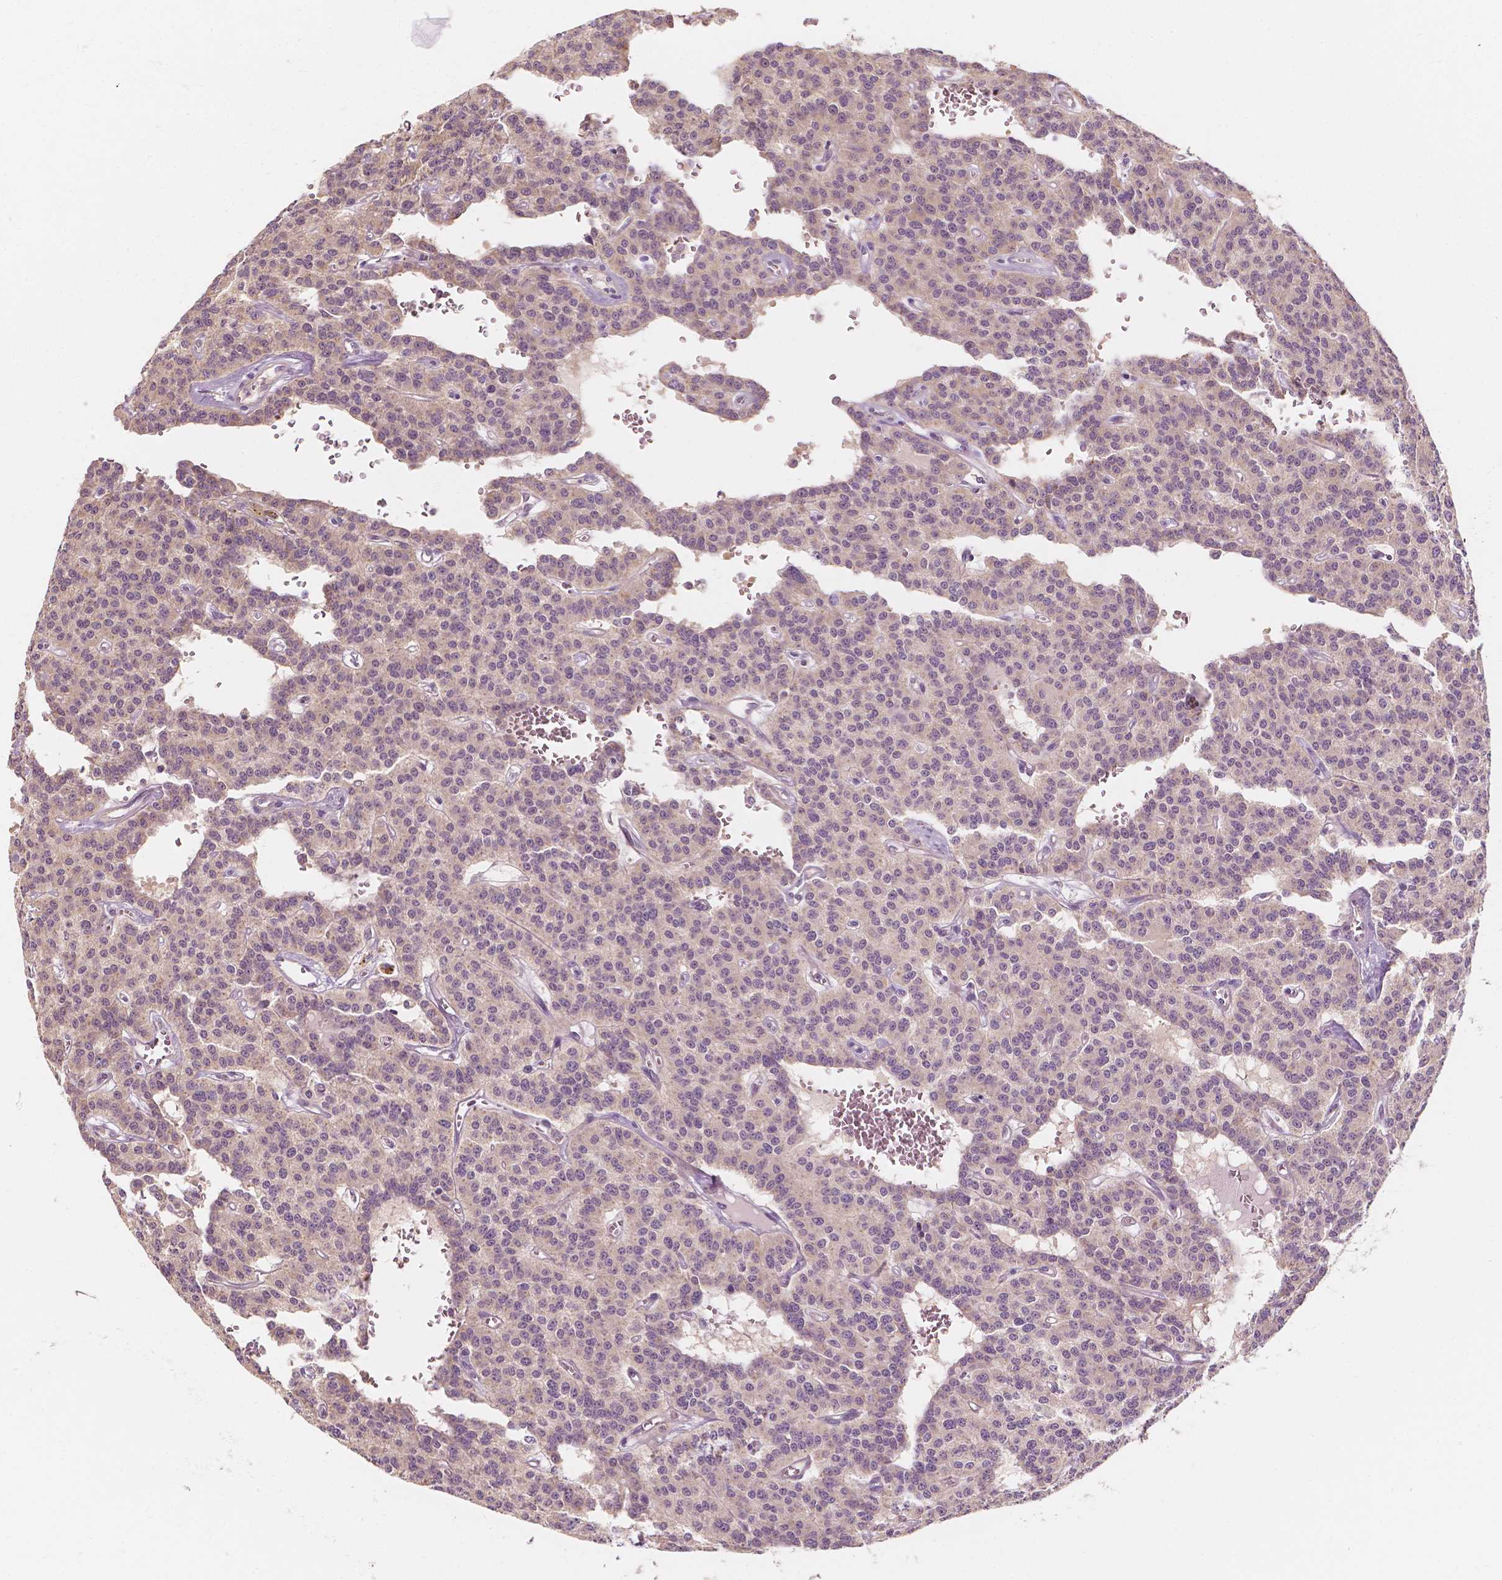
{"staining": {"intensity": "negative", "quantity": "none", "location": "none"}, "tissue": "carcinoid", "cell_type": "Tumor cells", "image_type": "cancer", "snomed": [{"axis": "morphology", "description": "Carcinoid, malignant, NOS"}, {"axis": "topography", "description": "Lung"}], "caption": "DAB immunohistochemical staining of carcinoid exhibits no significant positivity in tumor cells.", "gene": "SHPK", "patient": {"sex": "female", "age": 71}}